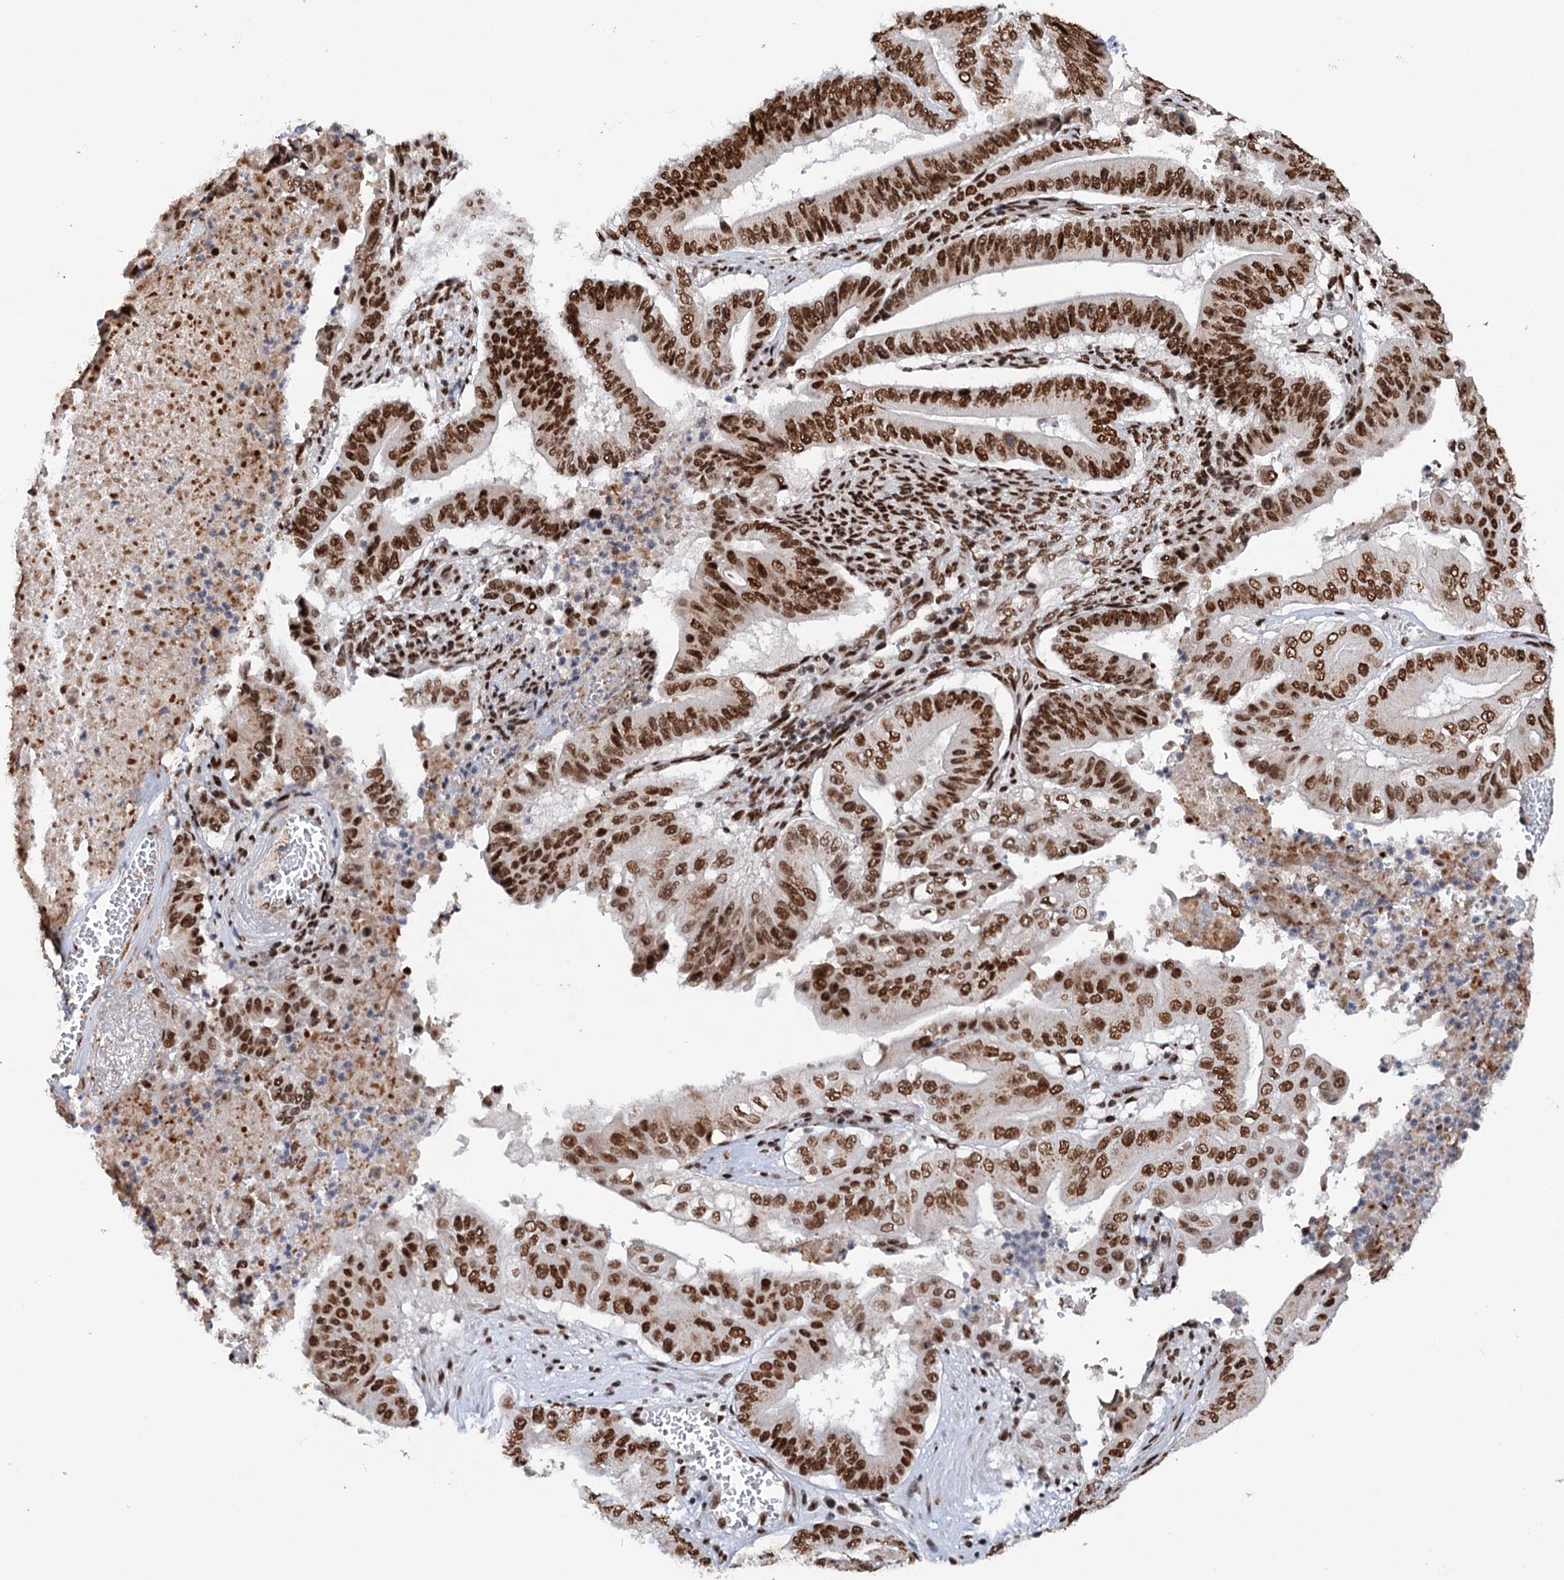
{"staining": {"intensity": "strong", "quantity": ">75%", "location": "nuclear"}, "tissue": "pancreatic cancer", "cell_type": "Tumor cells", "image_type": "cancer", "snomed": [{"axis": "morphology", "description": "Adenocarcinoma, NOS"}, {"axis": "topography", "description": "Pancreas"}], "caption": "This is an image of immunohistochemistry staining of pancreatic cancer, which shows strong positivity in the nuclear of tumor cells.", "gene": "MATR3", "patient": {"sex": "female", "age": 77}}